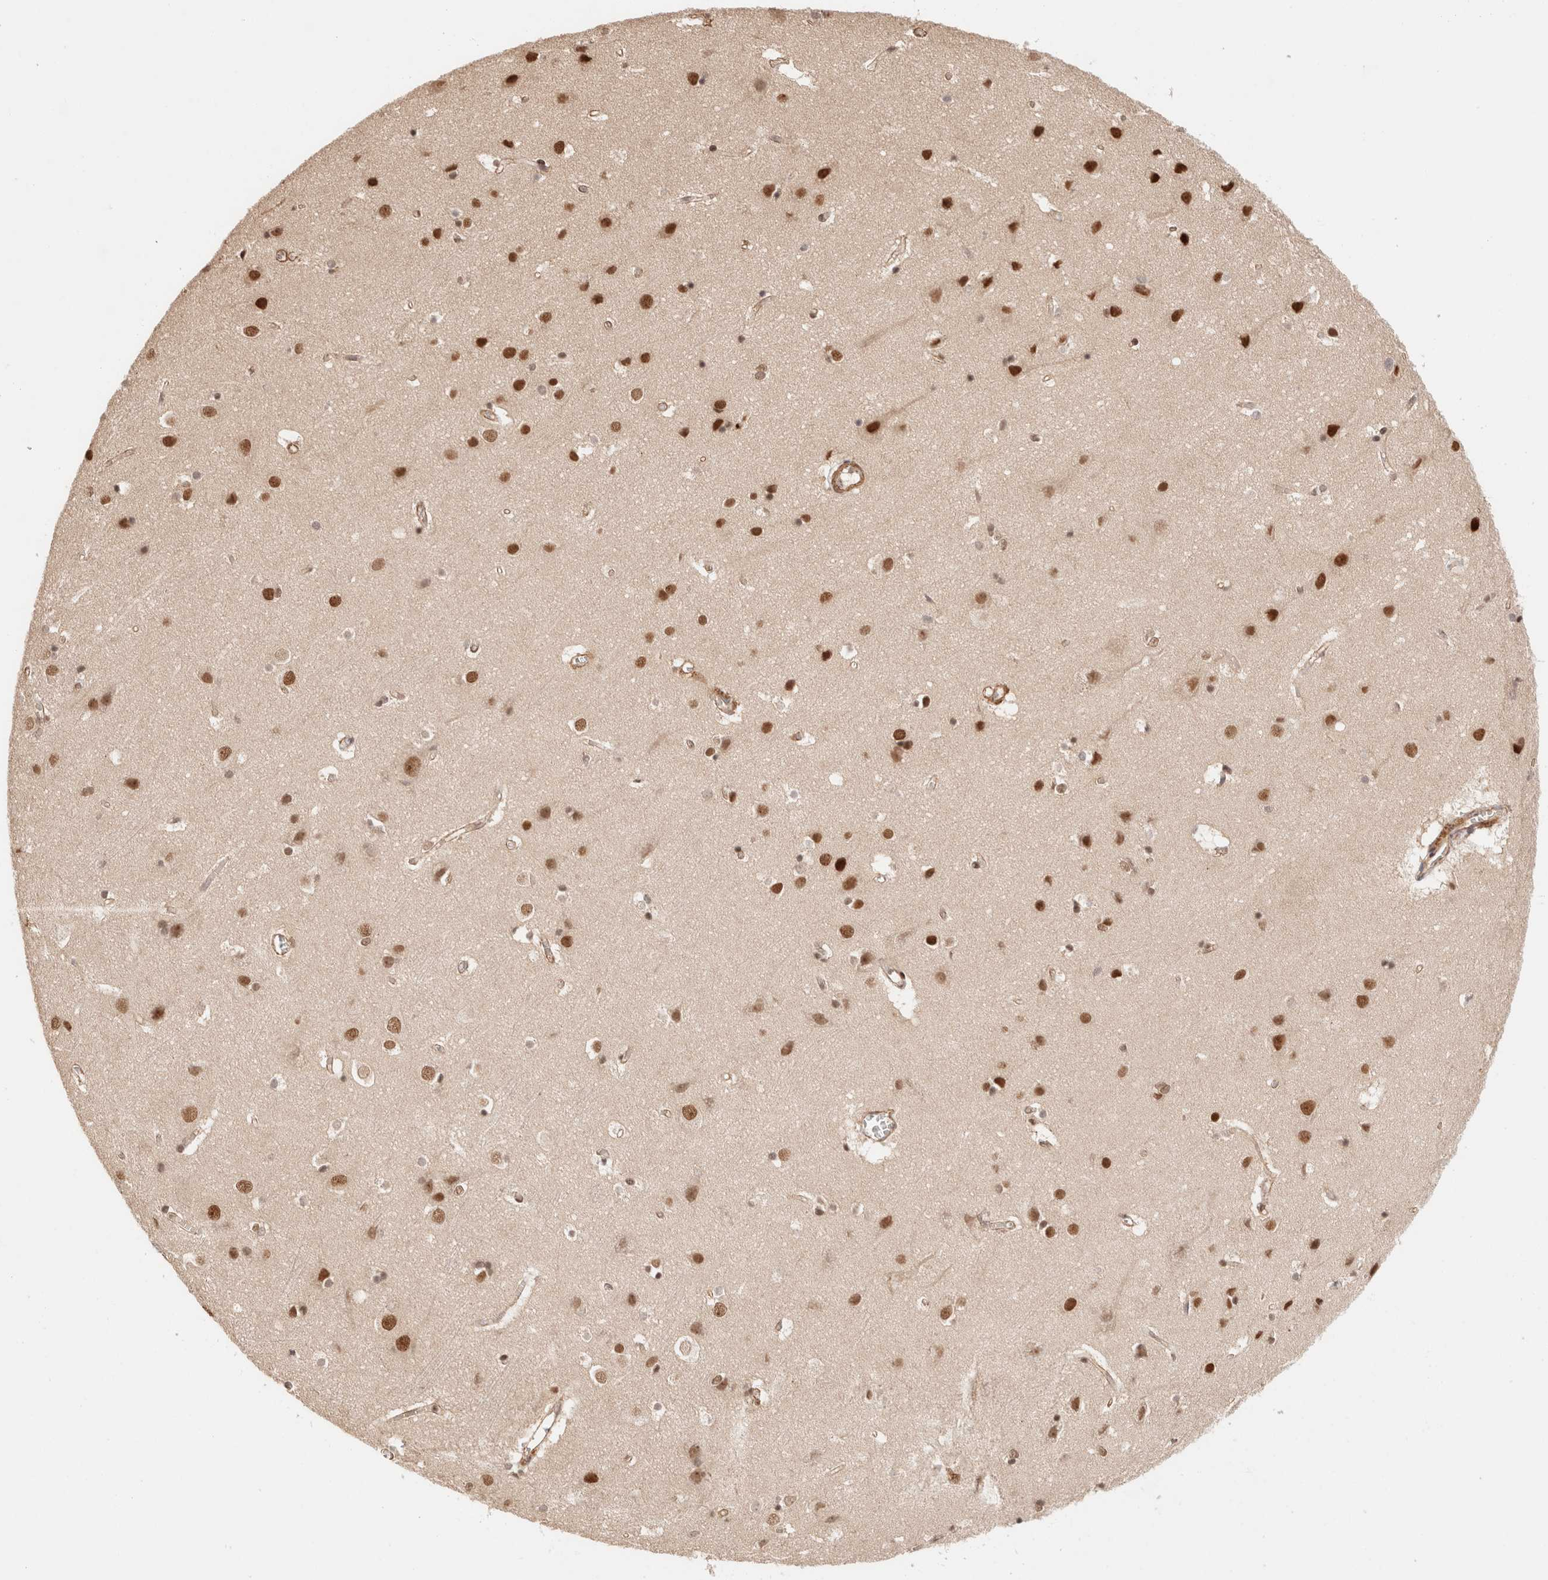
{"staining": {"intensity": "weak", "quantity": ">75%", "location": "cytoplasmic/membranous"}, "tissue": "cerebral cortex", "cell_type": "Endothelial cells", "image_type": "normal", "snomed": [{"axis": "morphology", "description": "Normal tissue, NOS"}, {"axis": "topography", "description": "Cerebral cortex"}], "caption": "DAB immunohistochemical staining of unremarkable human cerebral cortex displays weak cytoplasmic/membranous protein positivity in about >75% of endothelial cells.", "gene": "BRPF3", "patient": {"sex": "male", "age": 54}}